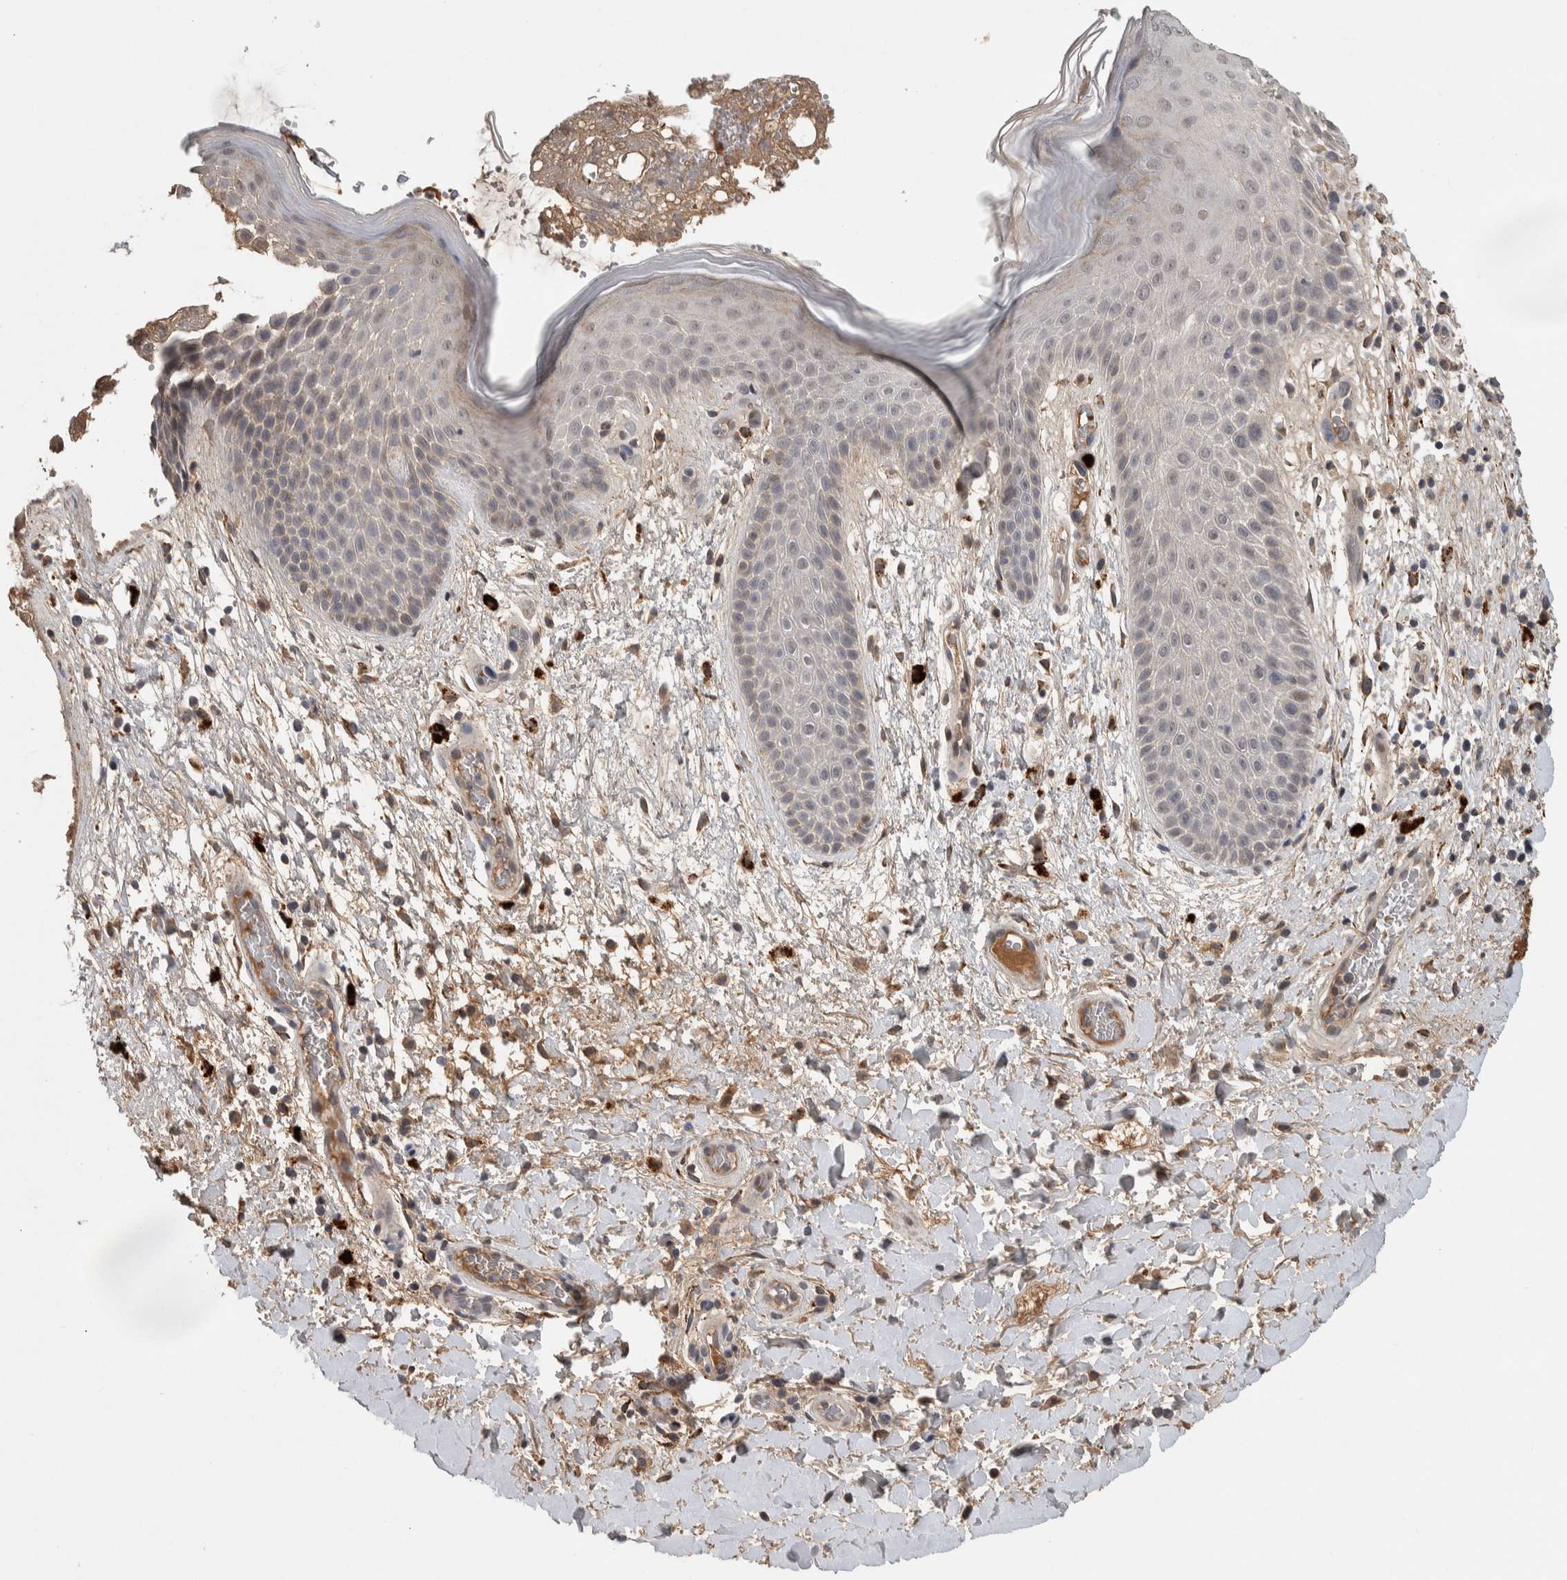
{"staining": {"intensity": "moderate", "quantity": "<25%", "location": "cytoplasmic/membranous"}, "tissue": "skin", "cell_type": "Epidermal cells", "image_type": "normal", "snomed": [{"axis": "morphology", "description": "Normal tissue, NOS"}, {"axis": "topography", "description": "Anal"}], "caption": "Immunohistochemical staining of normal human skin displays moderate cytoplasmic/membranous protein expression in about <25% of epidermal cells. (brown staining indicates protein expression, while blue staining denotes nuclei).", "gene": "CHRM3", "patient": {"sex": "male", "age": 74}}